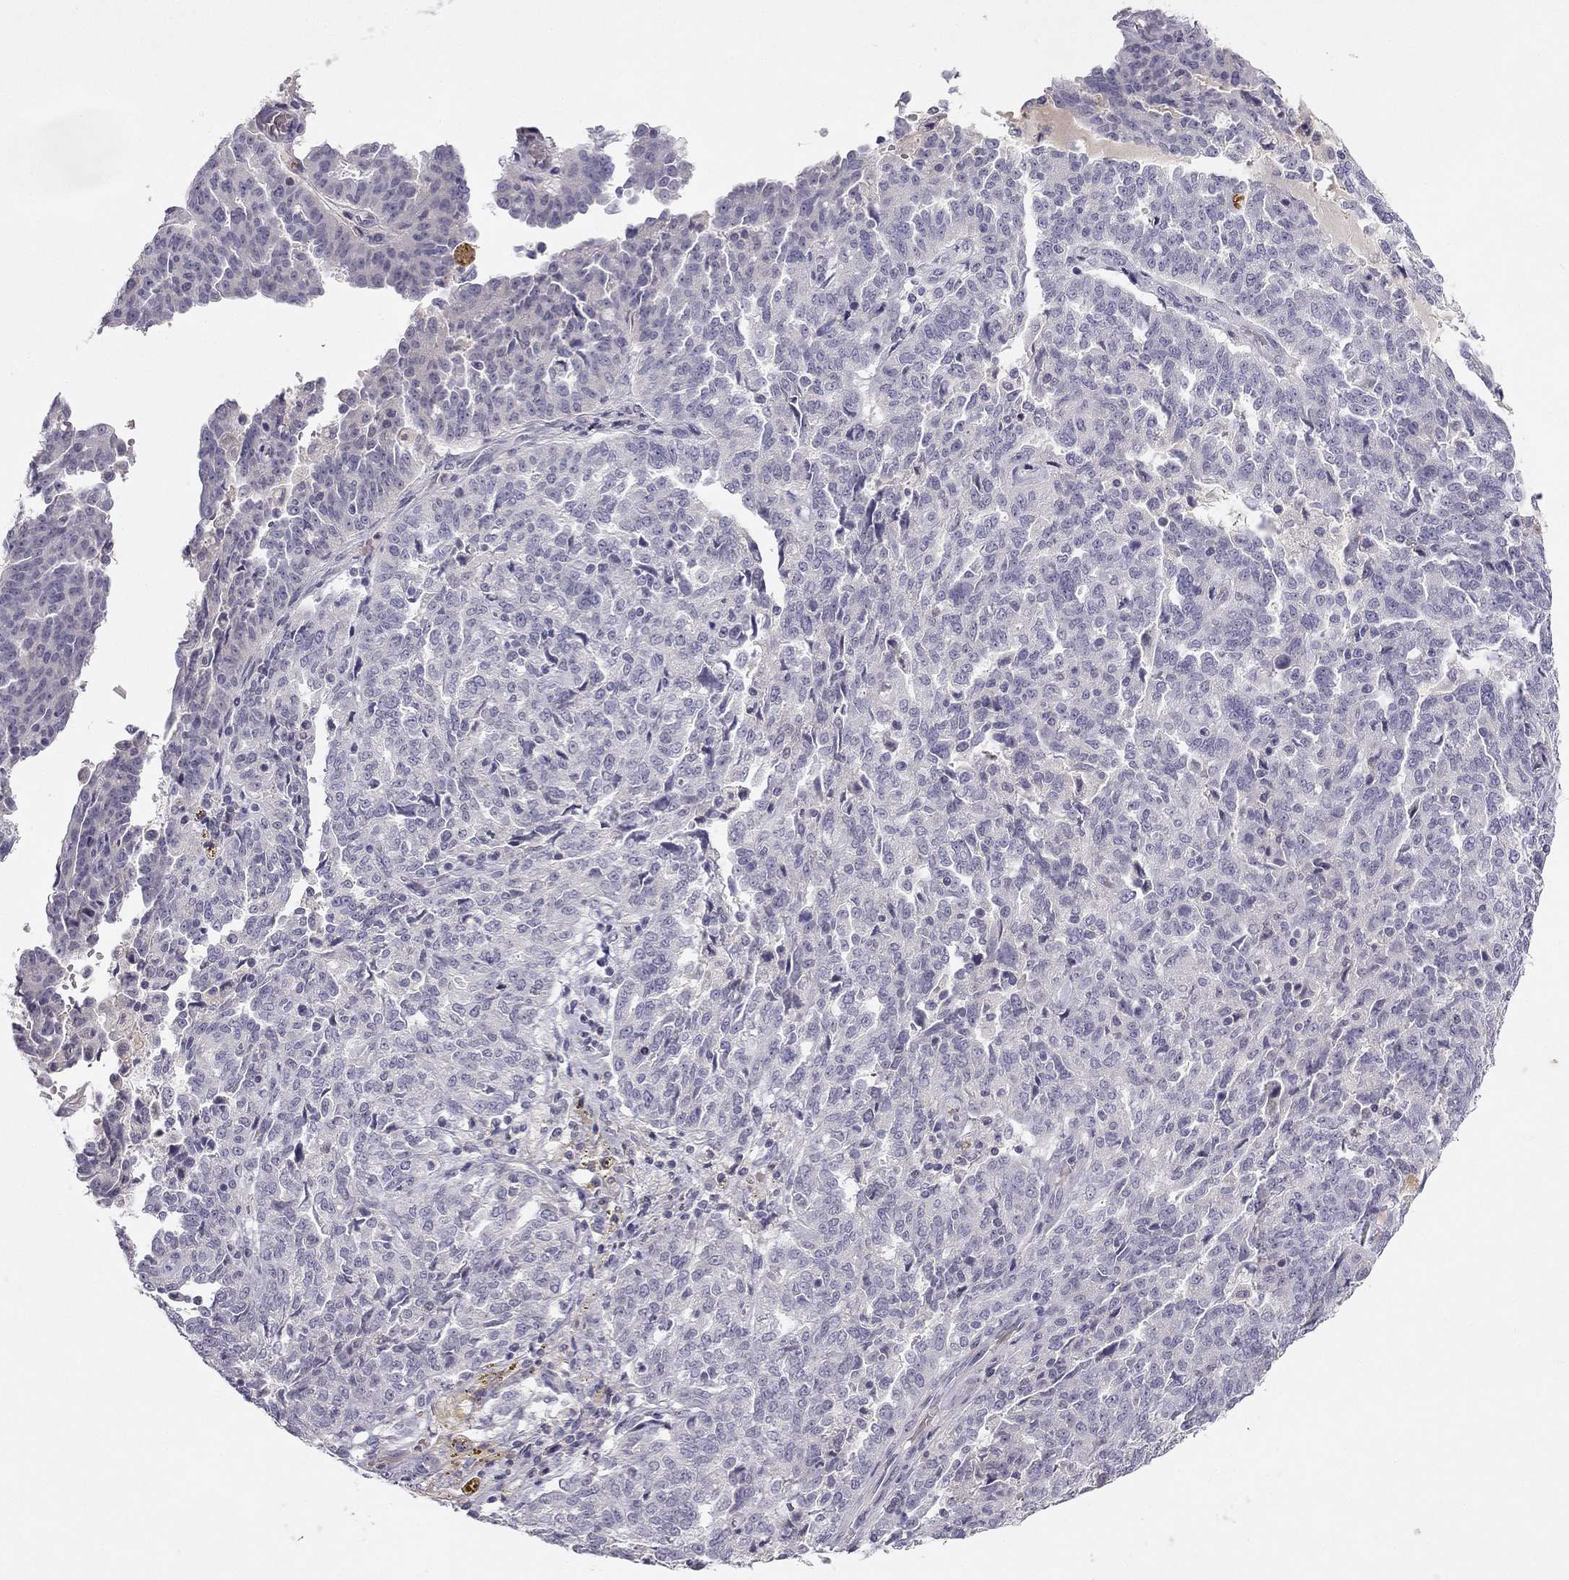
{"staining": {"intensity": "negative", "quantity": "none", "location": "none"}, "tissue": "ovarian cancer", "cell_type": "Tumor cells", "image_type": "cancer", "snomed": [{"axis": "morphology", "description": "Cystadenocarcinoma, serous, NOS"}, {"axis": "topography", "description": "Ovary"}], "caption": "Immunohistochemistry (IHC) micrograph of human ovarian cancer (serous cystadenocarcinoma) stained for a protein (brown), which reveals no staining in tumor cells.", "gene": "SLC6A4", "patient": {"sex": "female", "age": 67}}